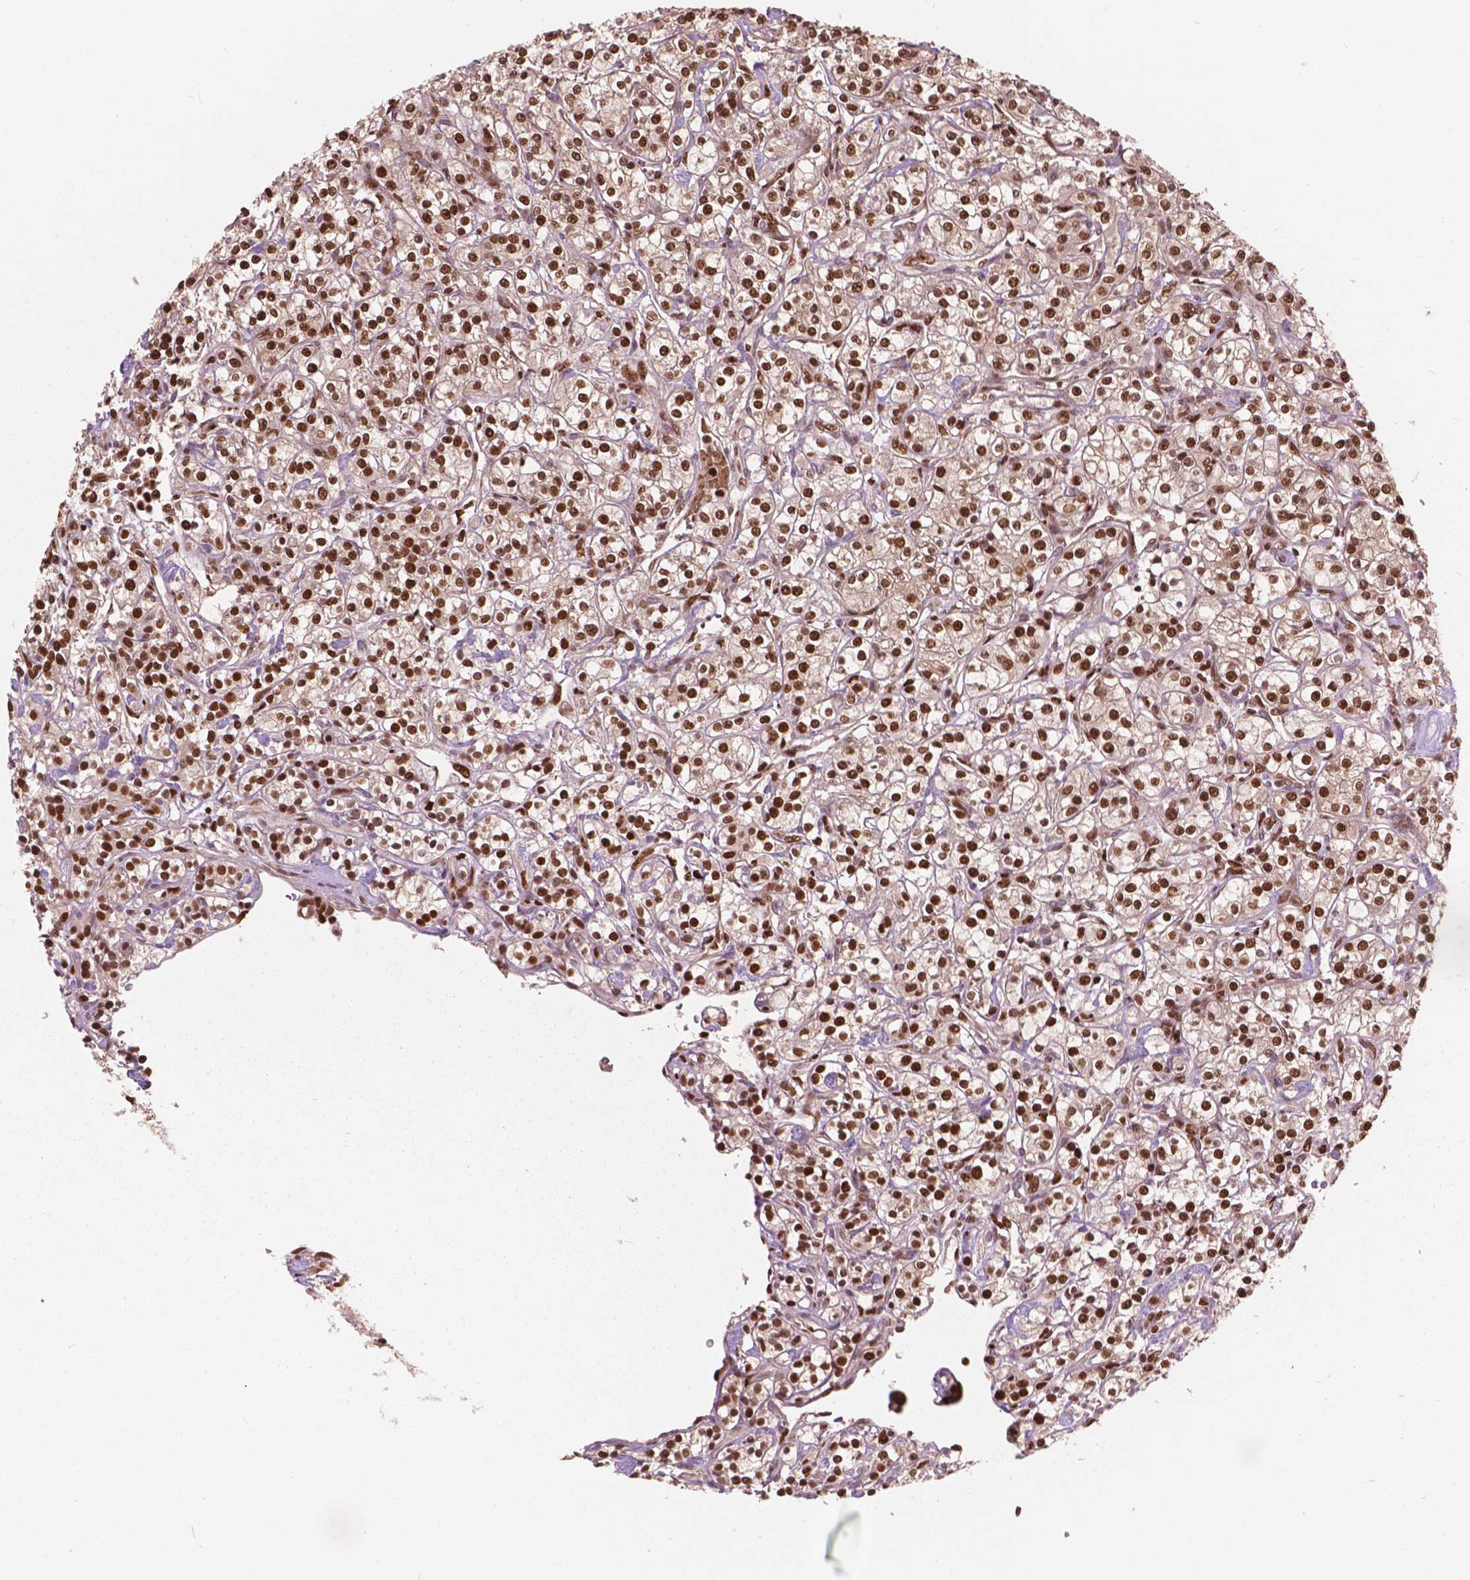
{"staining": {"intensity": "strong", "quantity": ">75%", "location": "nuclear"}, "tissue": "renal cancer", "cell_type": "Tumor cells", "image_type": "cancer", "snomed": [{"axis": "morphology", "description": "Adenocarcinoma, NOS"}, {"axis": "topography", "description": "Kidney"}], "caption": "Adenocarcinoma (renal) stained for a protein displays strong nuclear positivity in tumor cells.", "gene": "ANP32B", "patient": {"sex": "male", "age": 77}}